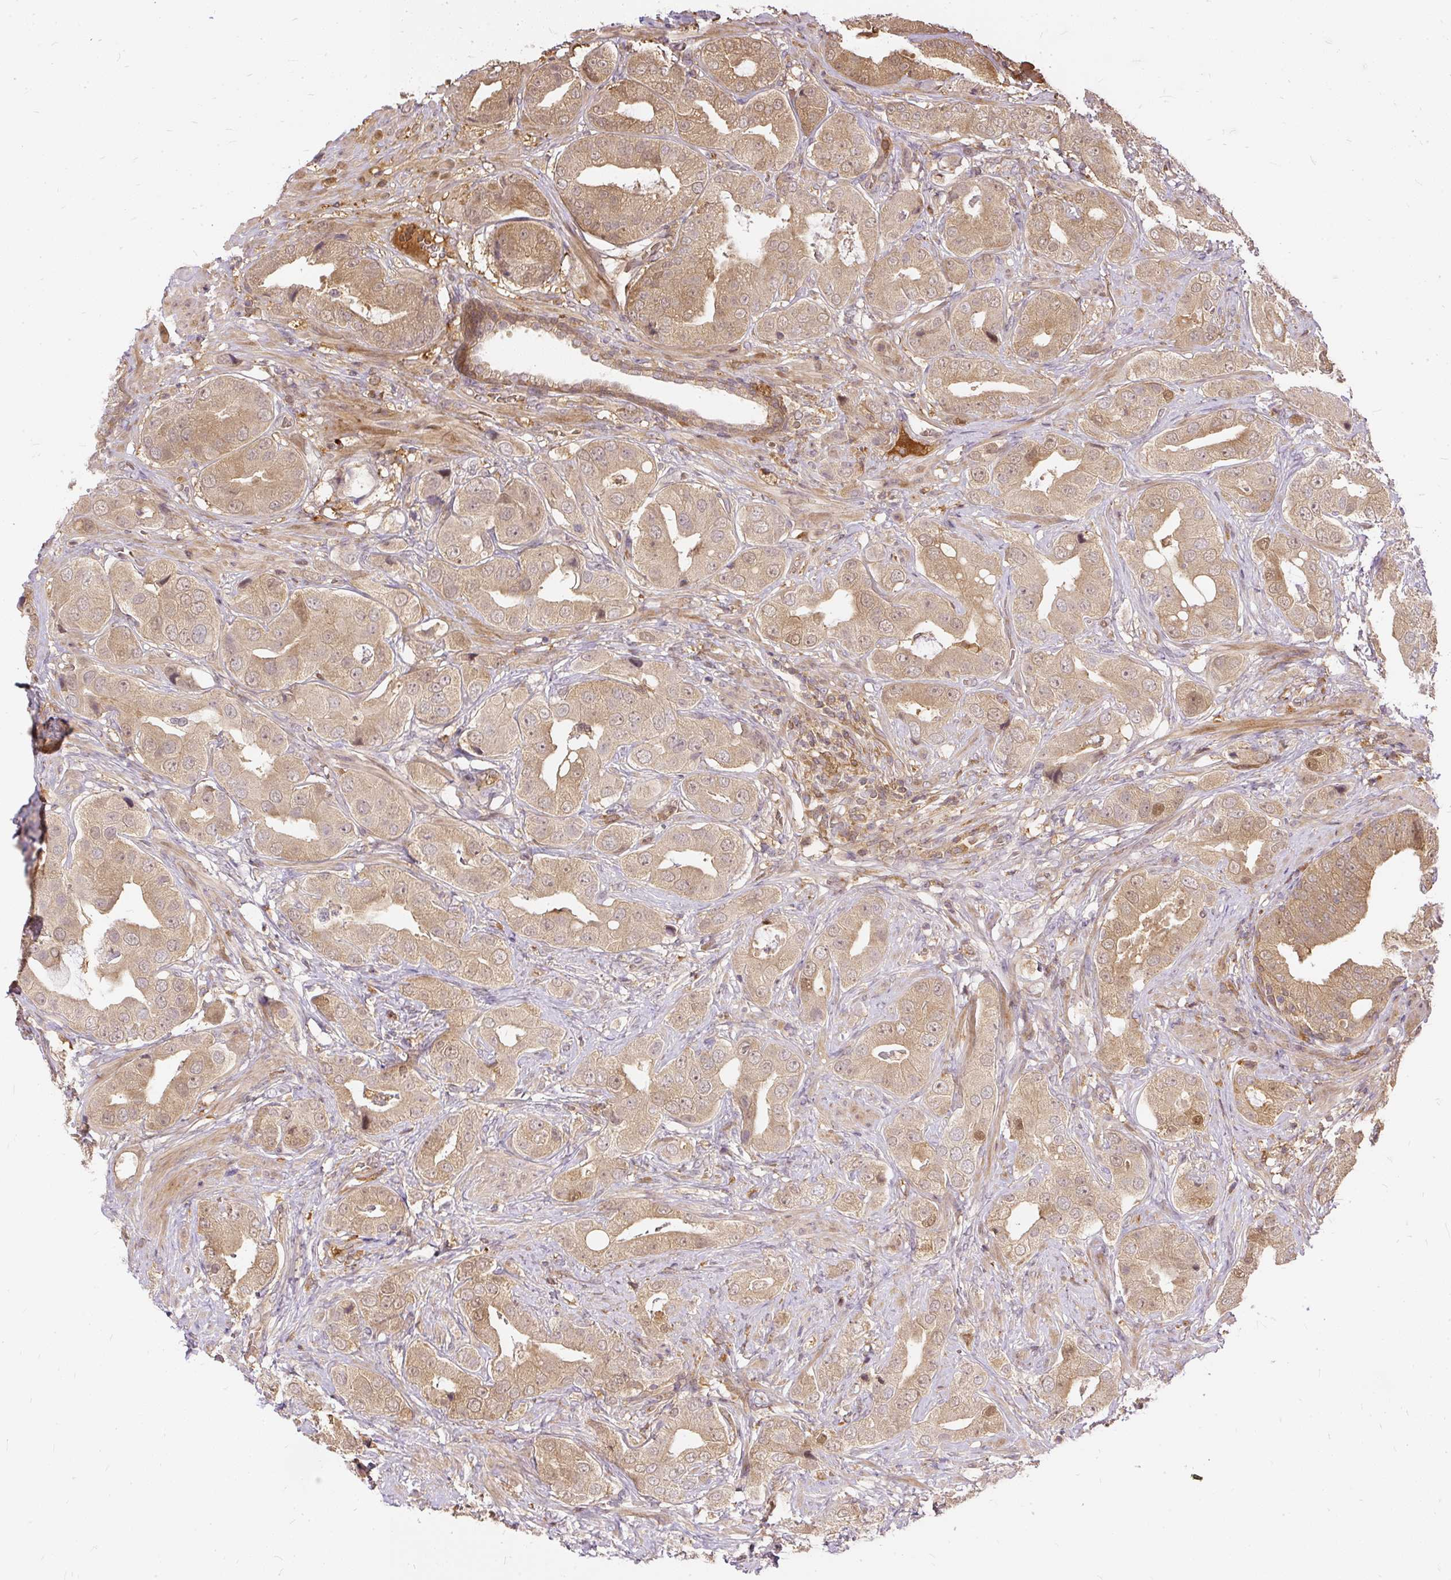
{"staining": {"intensity": "moderate", "quantity": ">75%", "location": "cytoplasmic/membranous"}, "tissue": "prostate cancer", "cell_type": "Tumor cells", "image_type": "cancer", "snomed": [{"axis": "morphology", "description": "Adenocarcinoma, High grade"}, {"axis": "topography", "description": "Prostate"}], "caption": "Moderate cytoplasmic/membranous positivity for a protein is identified in approximately >75% of tumor cells of prostate cancer using immunohistochemistry.", "gene": "AP5S1", "patient": {"sex": "male", "age": 63}}